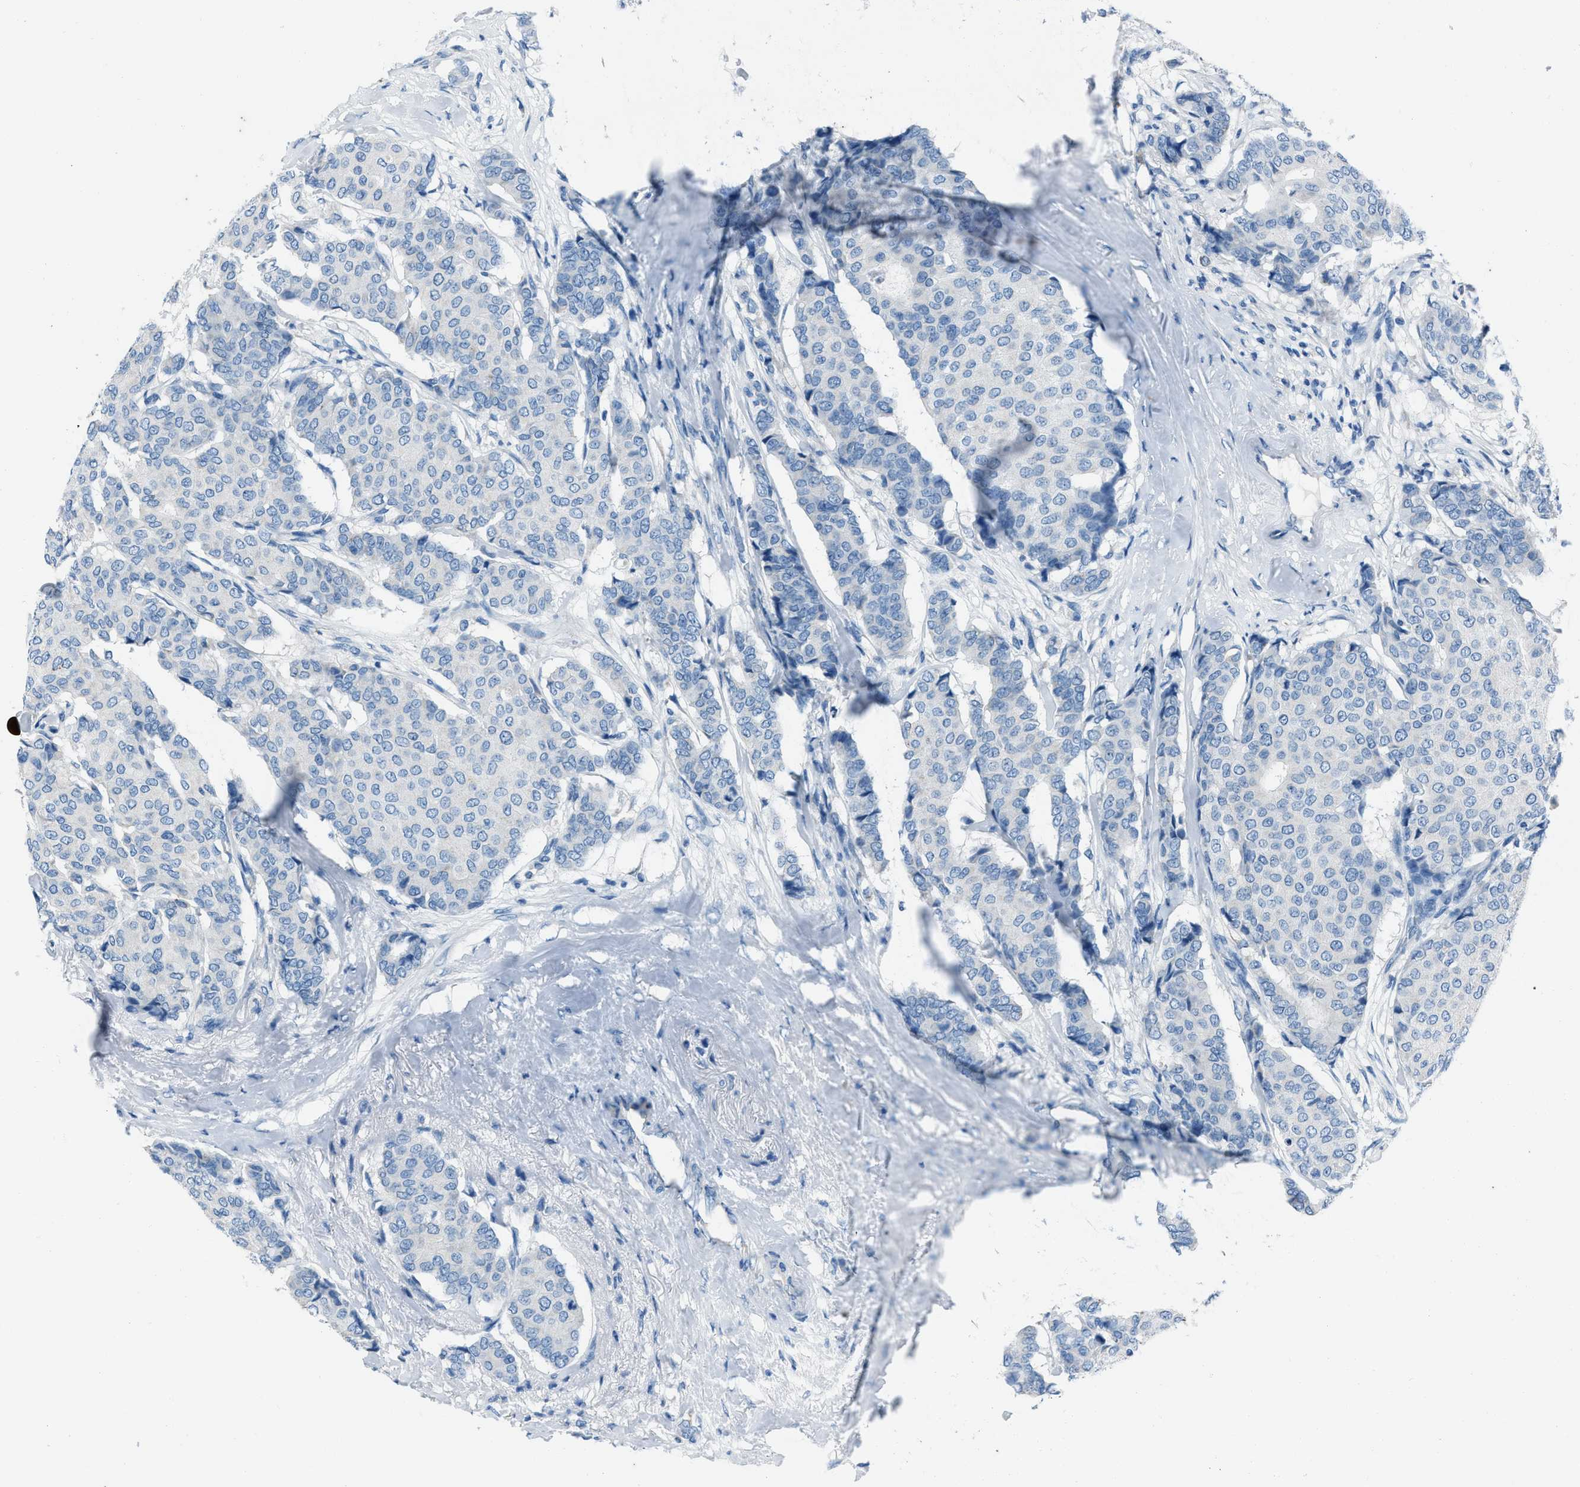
{"staining": {"intensity": "negative", "quantity": "none", "location": "none"}, "tissue": "breast cancer", "cell_type": "Tumor cells", "image_type": "cancer", "snomed": [{"axis": "morphology", "description": "Duct carcinoma"}, {"axis": "topography", "description": "Breast"}], "caption": "An image of human intraductal carcinoma (breast) is negative for staining in tumor cells.", "gene": "AMACR", "patient": {"sex": "female", "age": 75}}